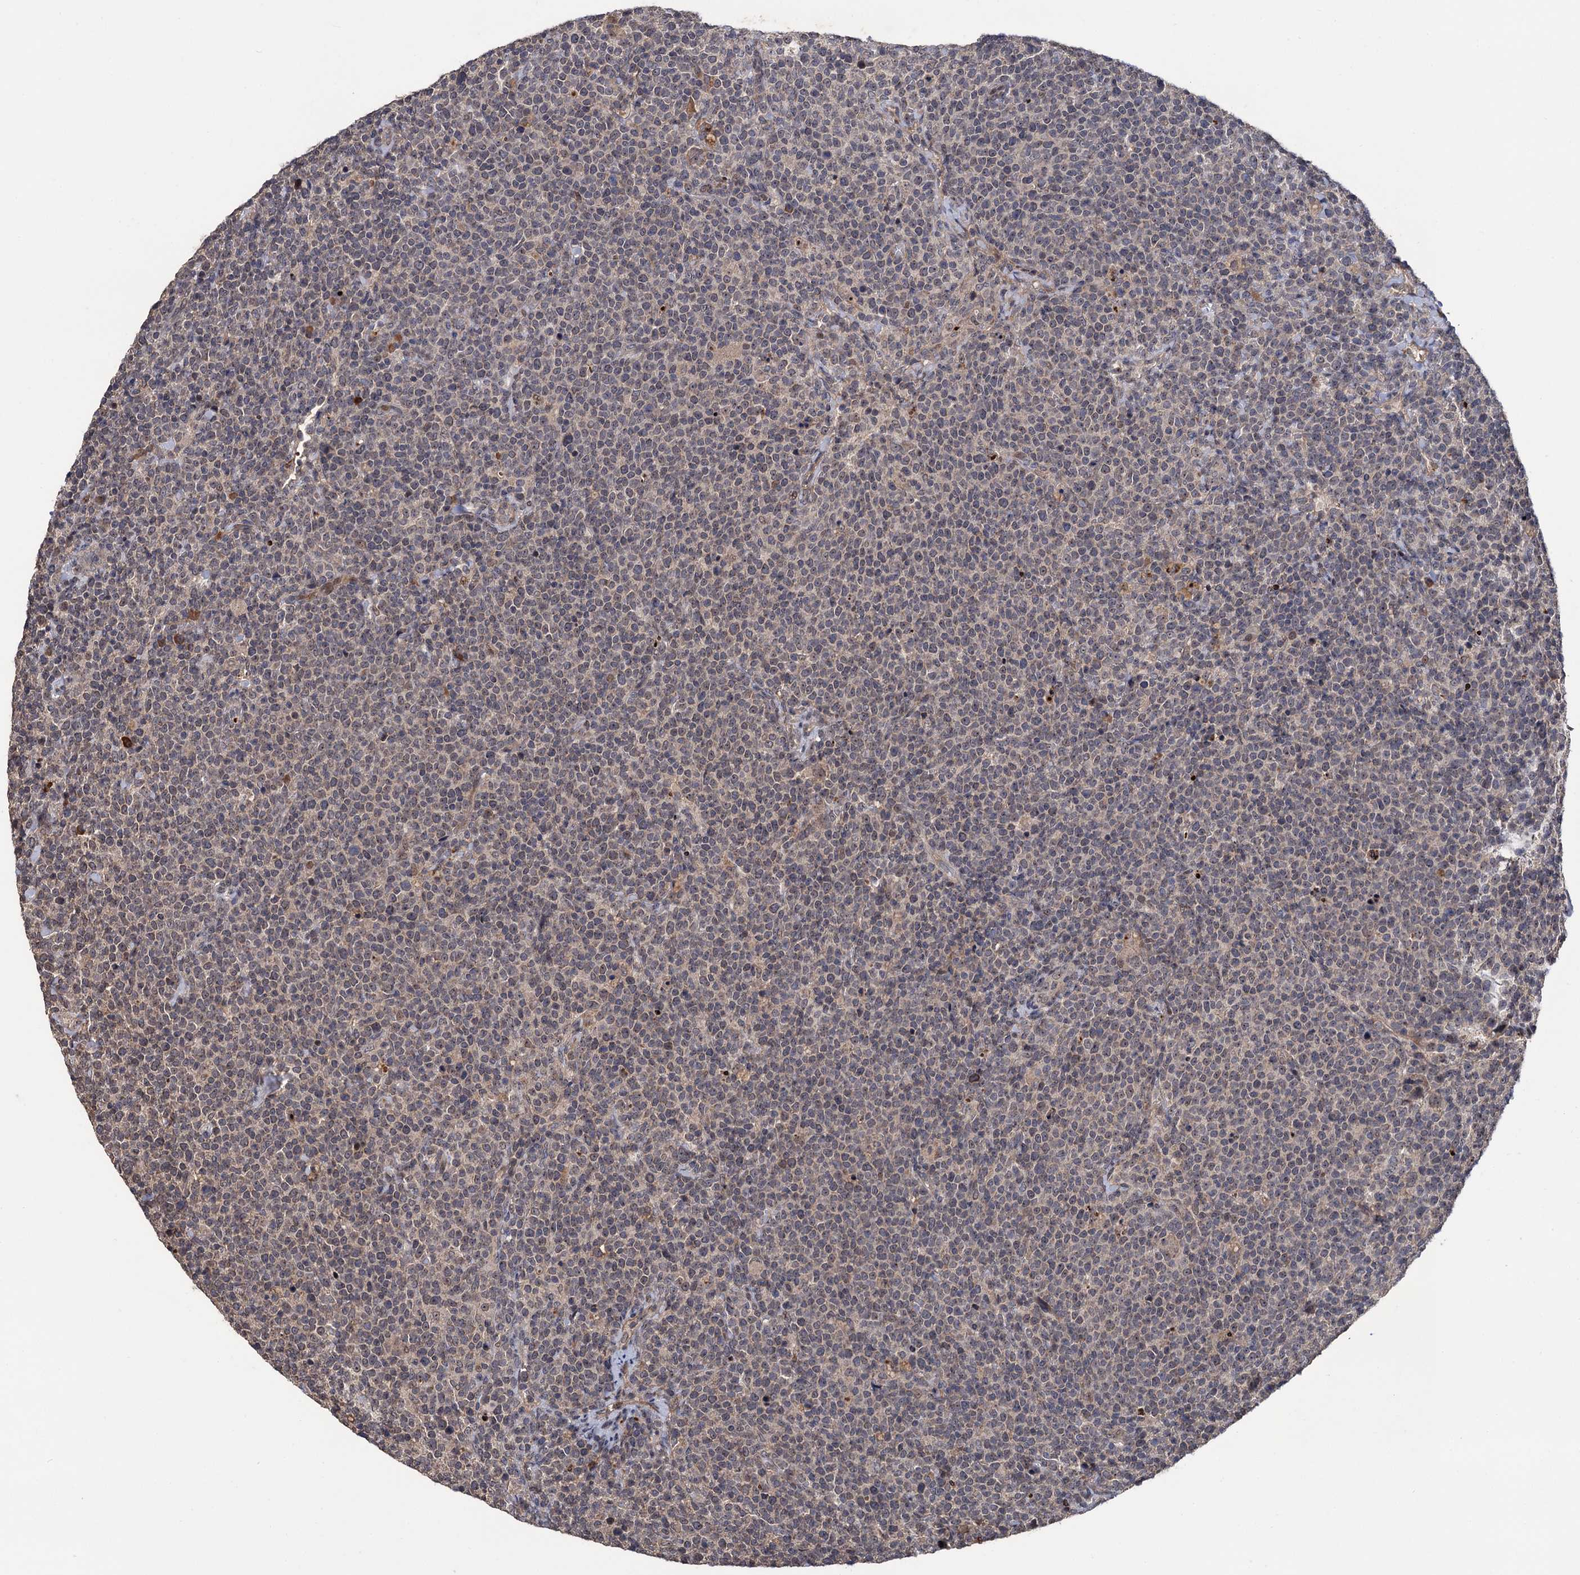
{"staining": {"intensity": "weak", "quantity": "25%-75%", "location": "nuclear"}, "tissue": "lymphoma", "cell_type": "Tumor cells", "image_type": "cancer", "snomed": [{"axis": "morphology", "description": "Malignant lymphoma, non-Hodgkin's type, High grade"}, {"axis": "topography", "description": "Lymph node"}], "caption": "Protein staining by IHC shows weak nuclear expression in about 25%-75% of tumor cells in high-grade malignant lymphoma, non-Hodgkin's type. The protein is stained brown, and the nuclei are stained in blue (DAB (3,3'-diaminobenzidine) IHC with brightfield microscopy, high magnification).", "gene": "LRRC63", "patient": {"sex": "male", "age": 61}}